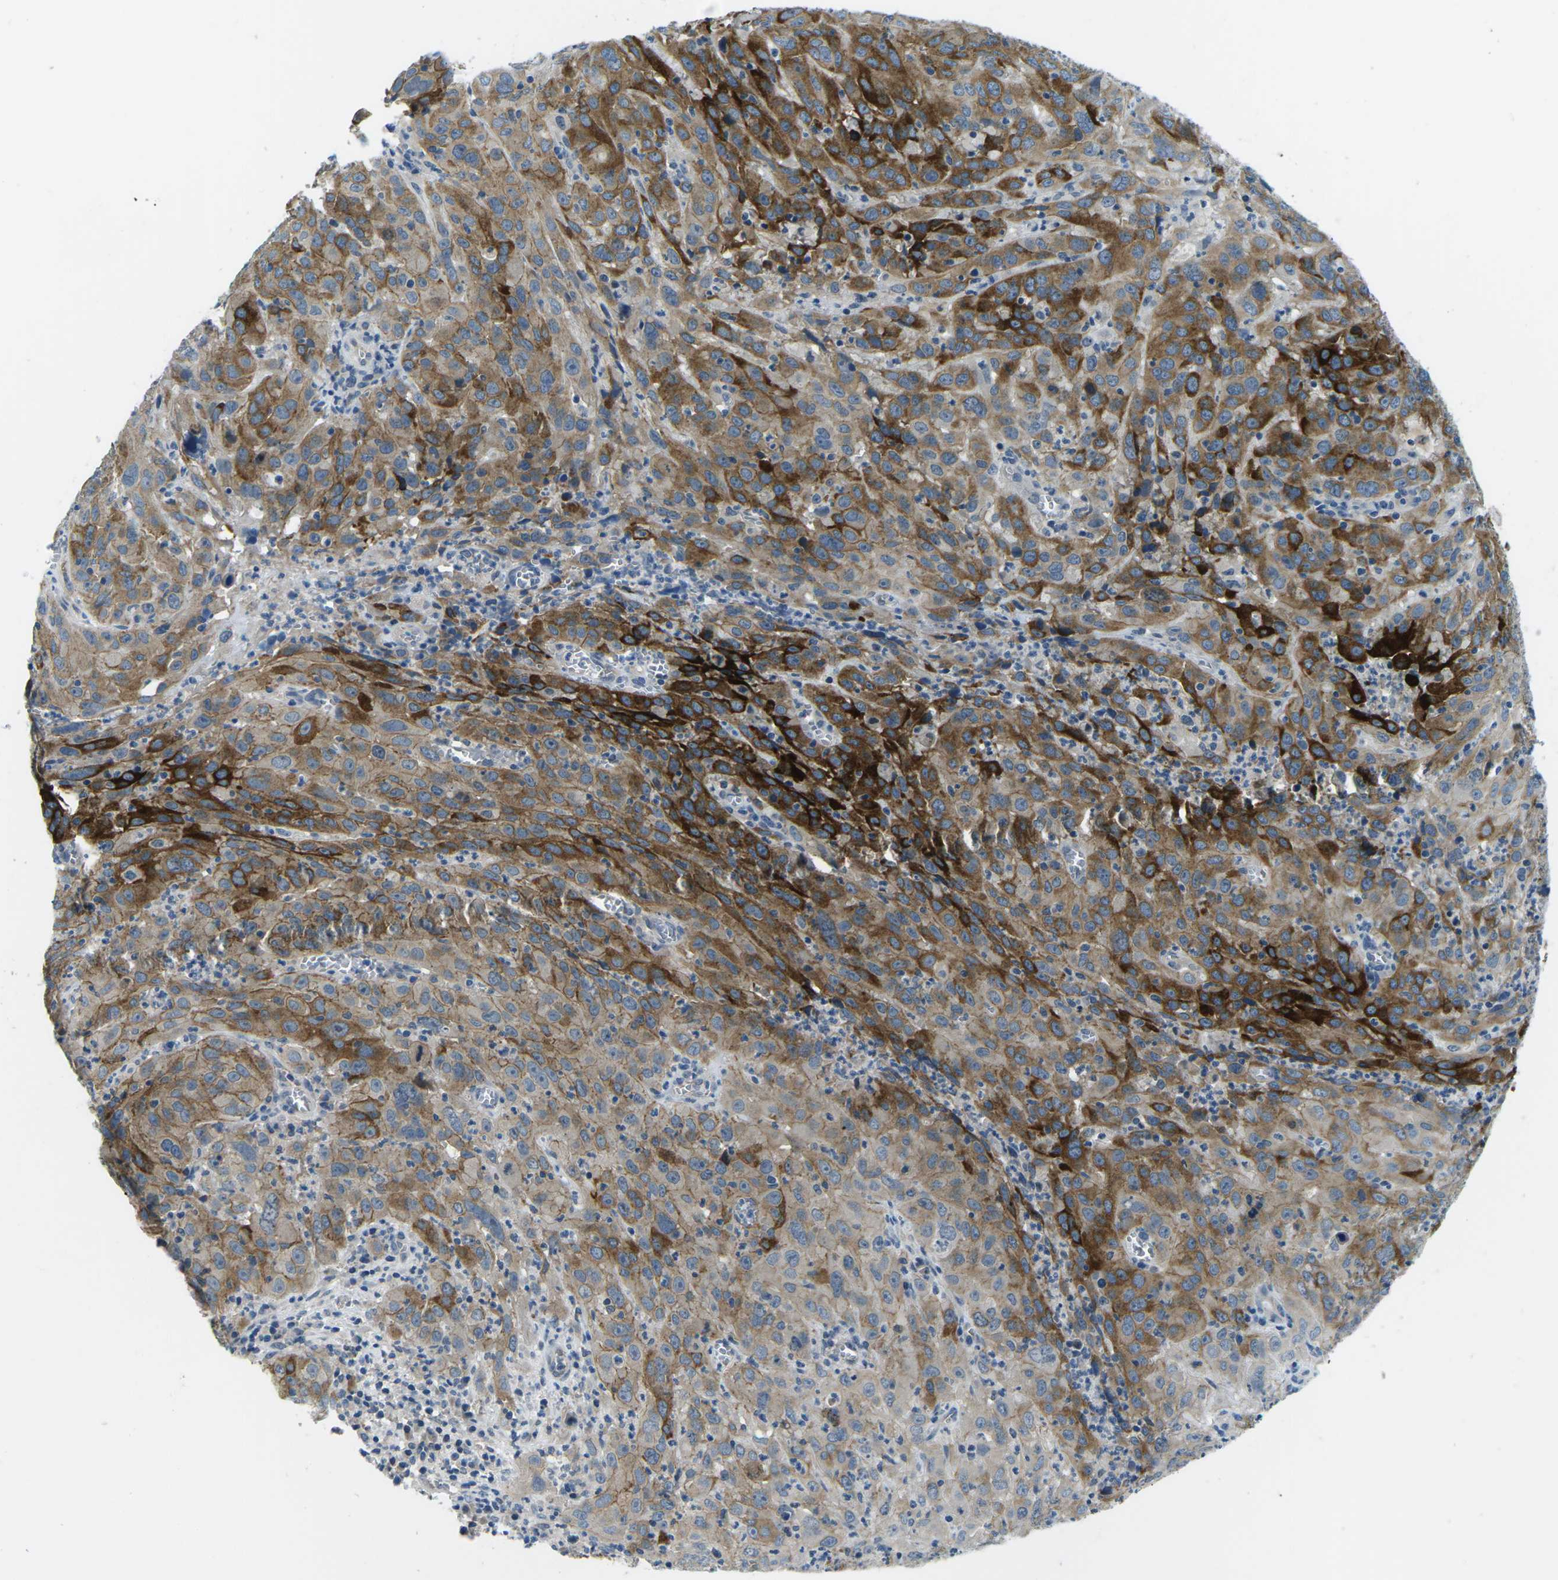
{"staining": {"intensity": "strong", "quantity": "25%-75%", "location": "cytoplasmic/membranous"}, "tissue": "cervical cancer", "cell_type": "Tumor cells", "image_type": "cancer", "snomed": [{"axis": "morphology", "description": "Squamous cell carcinoma, NOS"}, {"axis": "topography", "description": "Cervix"}], "caption": "Cervical cancer stained for a protein (brown) displays strong cytoplasmic/membranous positive positivity in approximately 25%-75% of tumor cells.", "gene": "CTNND1", "patient": {"sex": "female", "age": 32}}